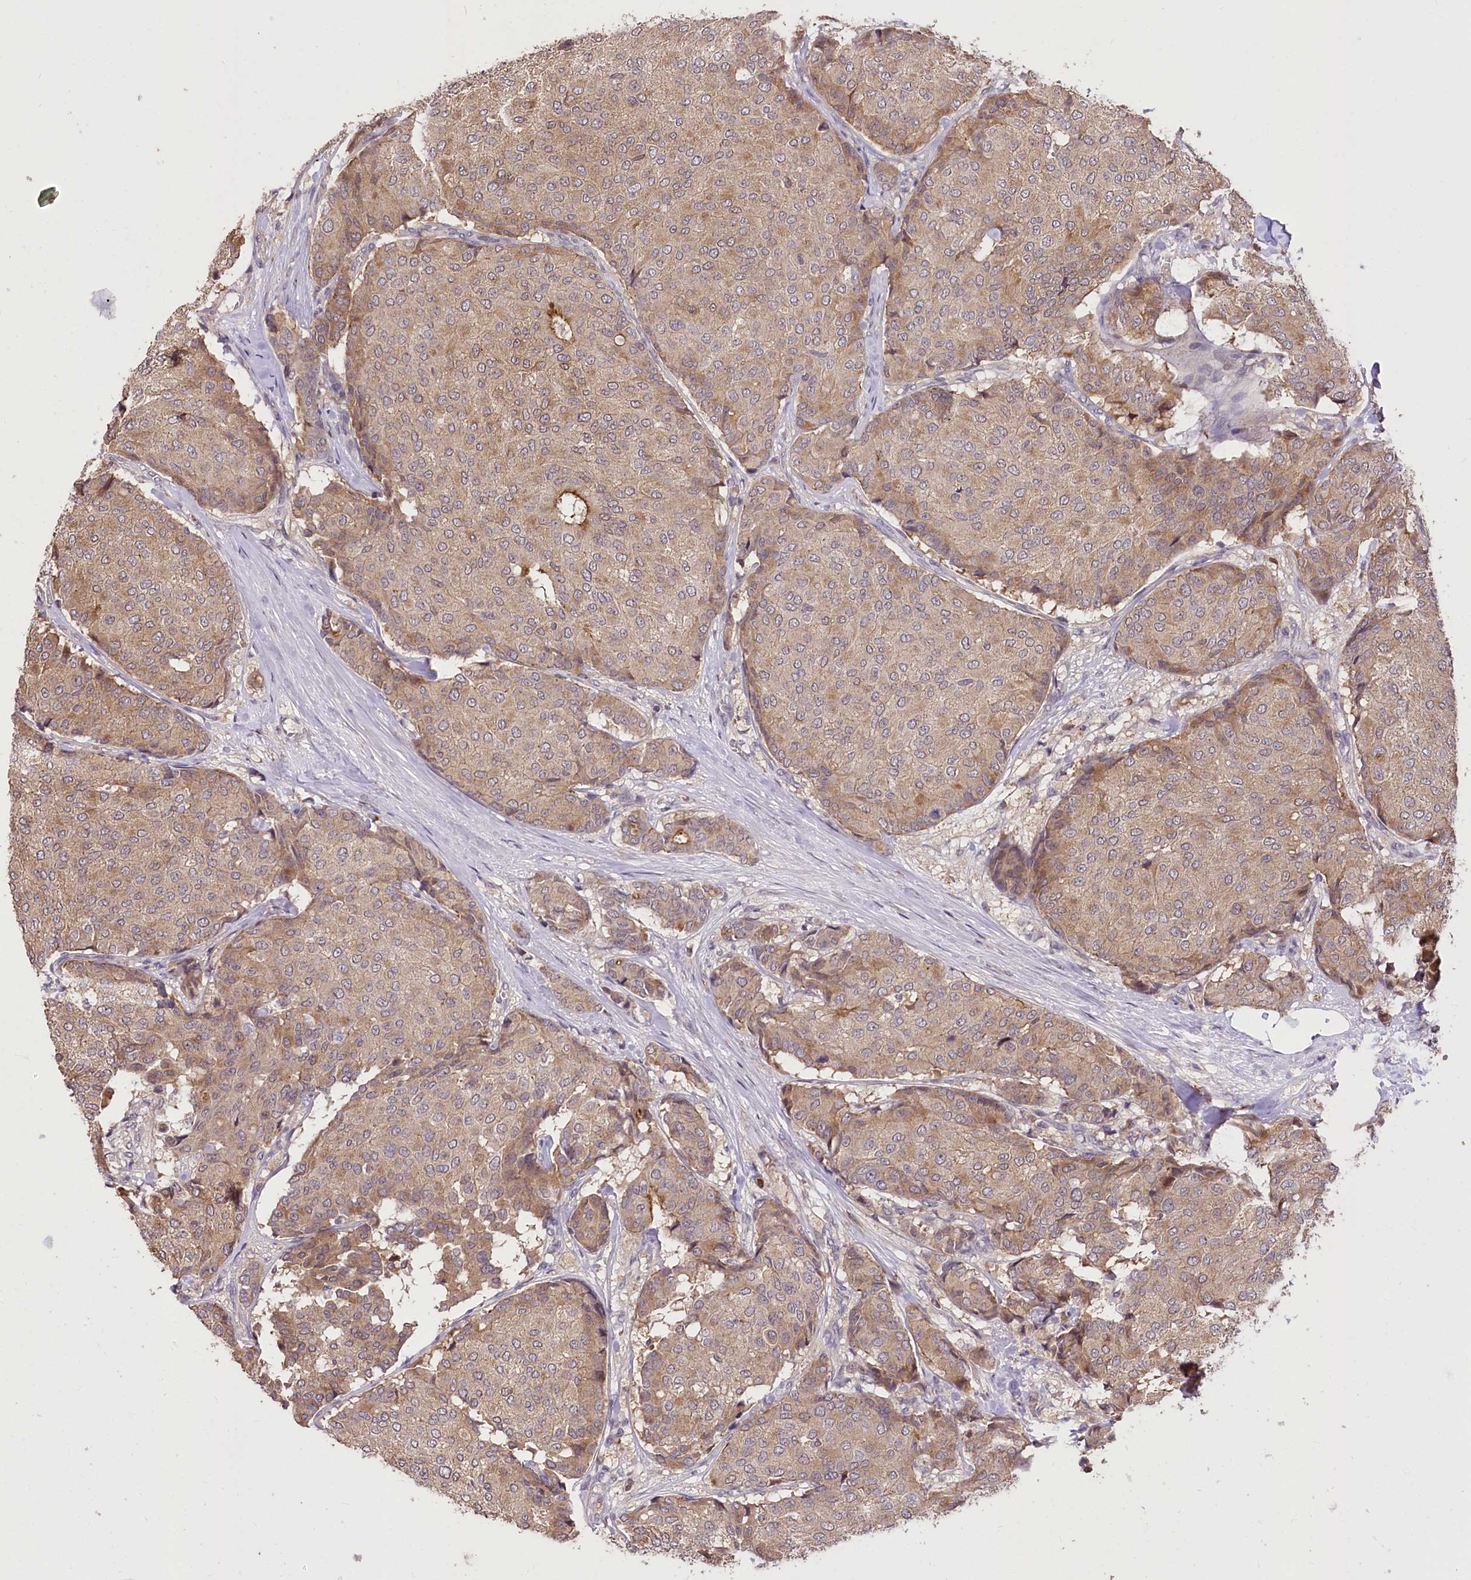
{"staining": {"intensity": "weak", "quantity": ">75%", "location": "cytoplasmic/membranous"}, "tissue": "breast cancer", "cell_type": "Tumor cells", "image_type": "cancer", "snomed": [{"axis": "morphology", "description": "Duct carcinoma"}, {"axis": "topography", "description": "Breast"}], "caption": "The immunohistochemical stain shows weak cytoplasmic/membranous expression in tumor cells of breast cancer tissue.", "gene": "SERGEF", "patient": {"sex": "female", "age": 75}}